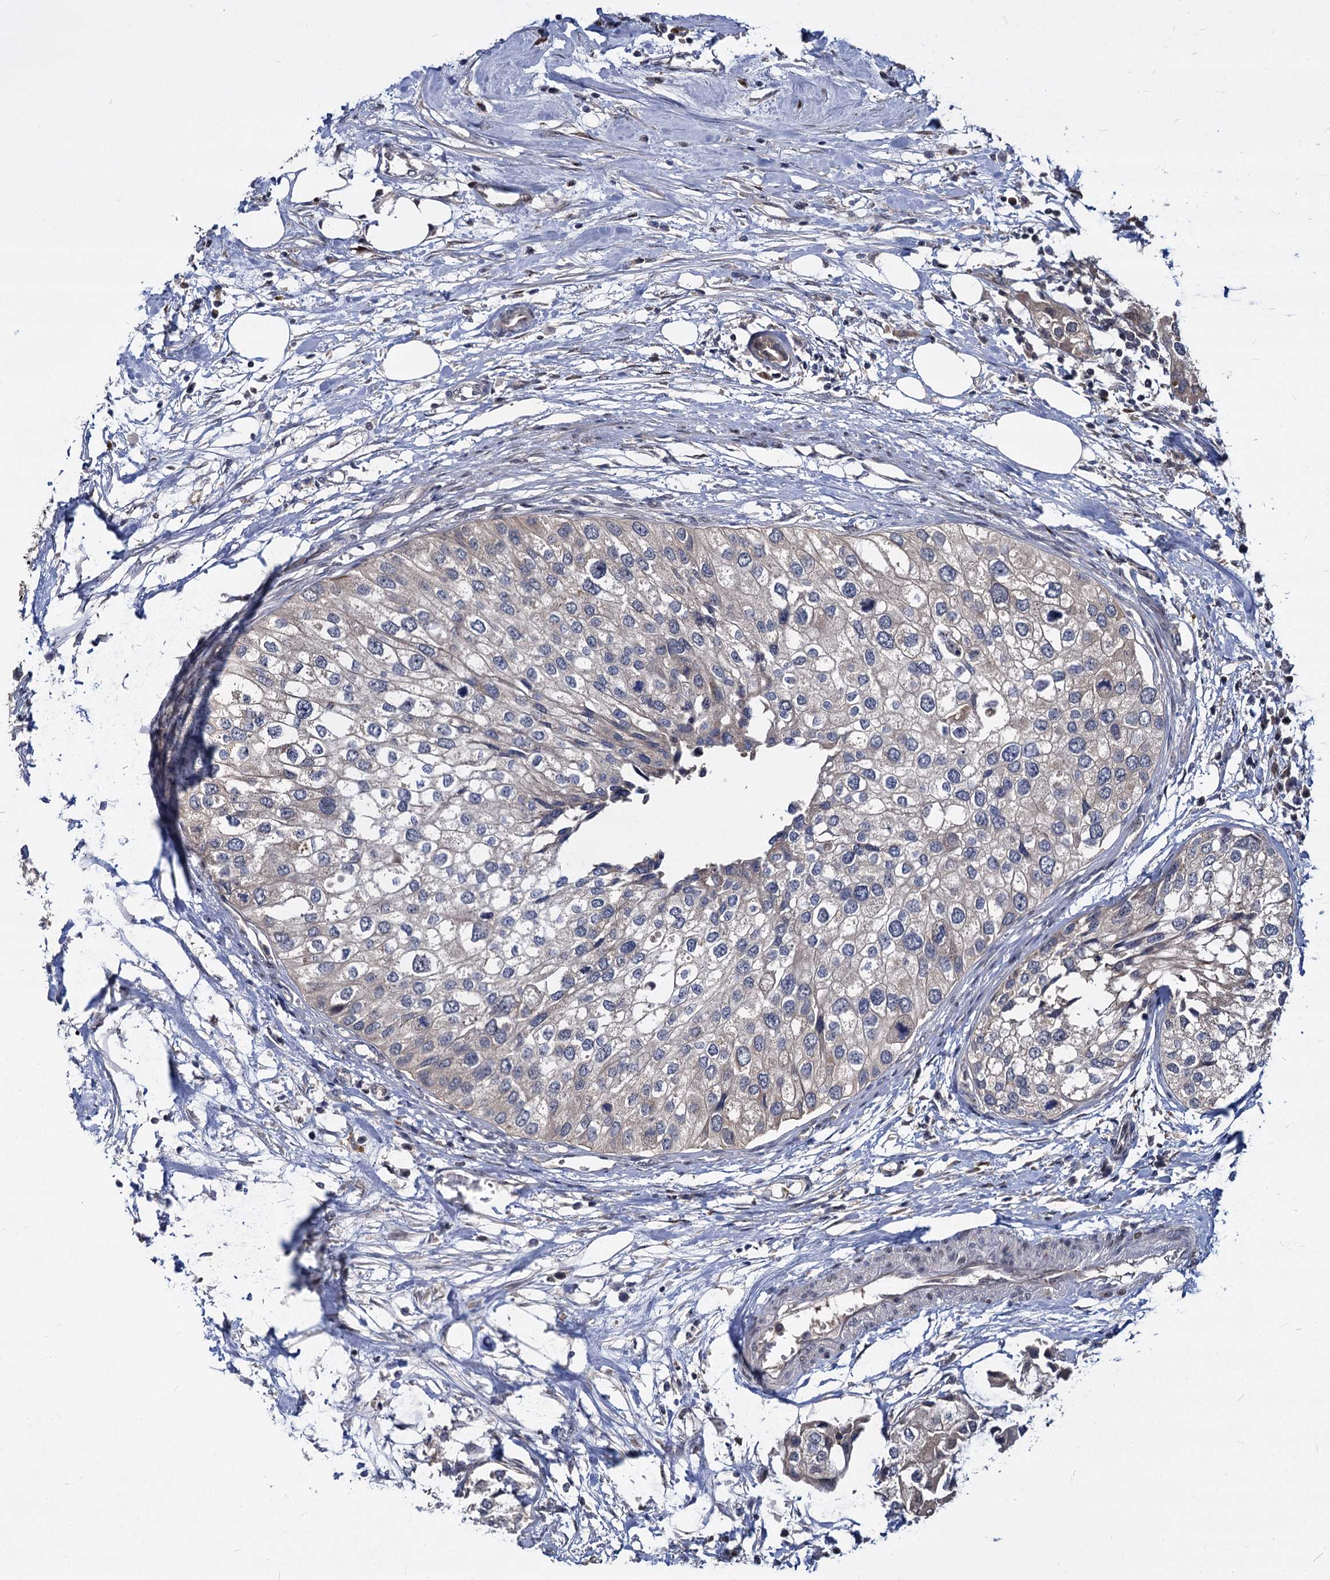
{"staining": {"intensity": "negative", "quantity": "none", "location": "none"}, "tissue": "urothelial cancer", "cell_type": "Tumor cells", "image_type": "cancer", "snomed": [{"axis": "morphology", "description": "Urothelial carcinoma, High grade"}, {"axis": "topography", "description": "Urinary bladder"}], "caption": "Tumor cells show no significant positivity in high-grade urothelial carcinoma.", "gene": "MAML2", "patient": {"sex": "male", "age": 64}}